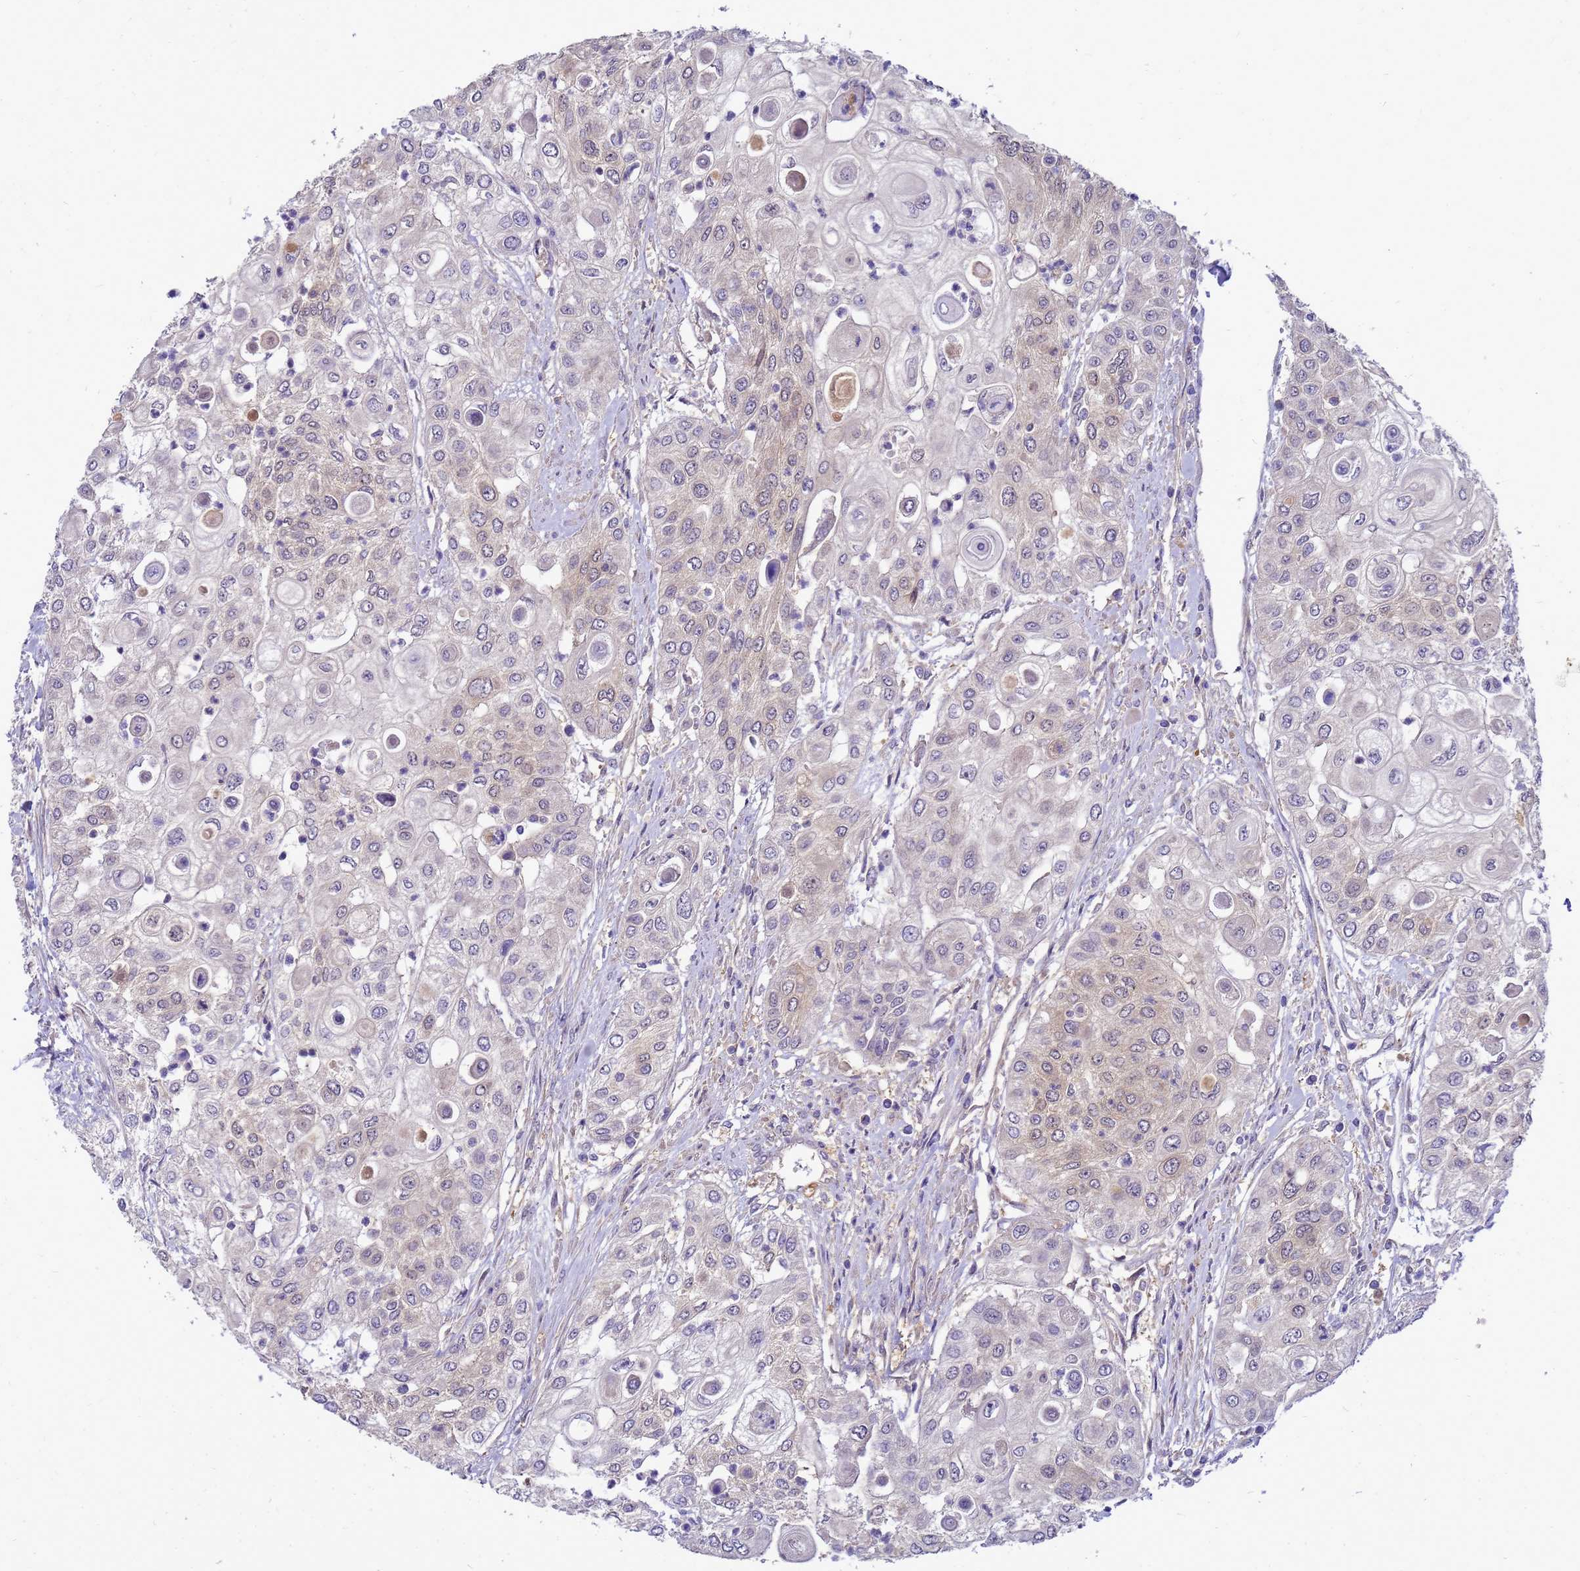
{"staining": {"intensity": "weak", "quantity": "<25%", "location": "cytoplasmic/membranous"}, "tissue": "urothelial cancer", "cell_type": "Tumor cells", "image_type": "cancer", "snomed": [{"axis": "morphology", "description": "Urothelial carcinoma, High grade"}, {"axis": "topography", "description": "Urinary bladder"}], "caption": "Immunohistochemistry of high-grade urothelial carcinoma displays no staining in tumor cells. The staining is performed using DAB brown chromogen with nuclei counter-stained in using hematoxylin.", "gene": "ENOPH1", "patient": {"sex": "female", "age": 79}}